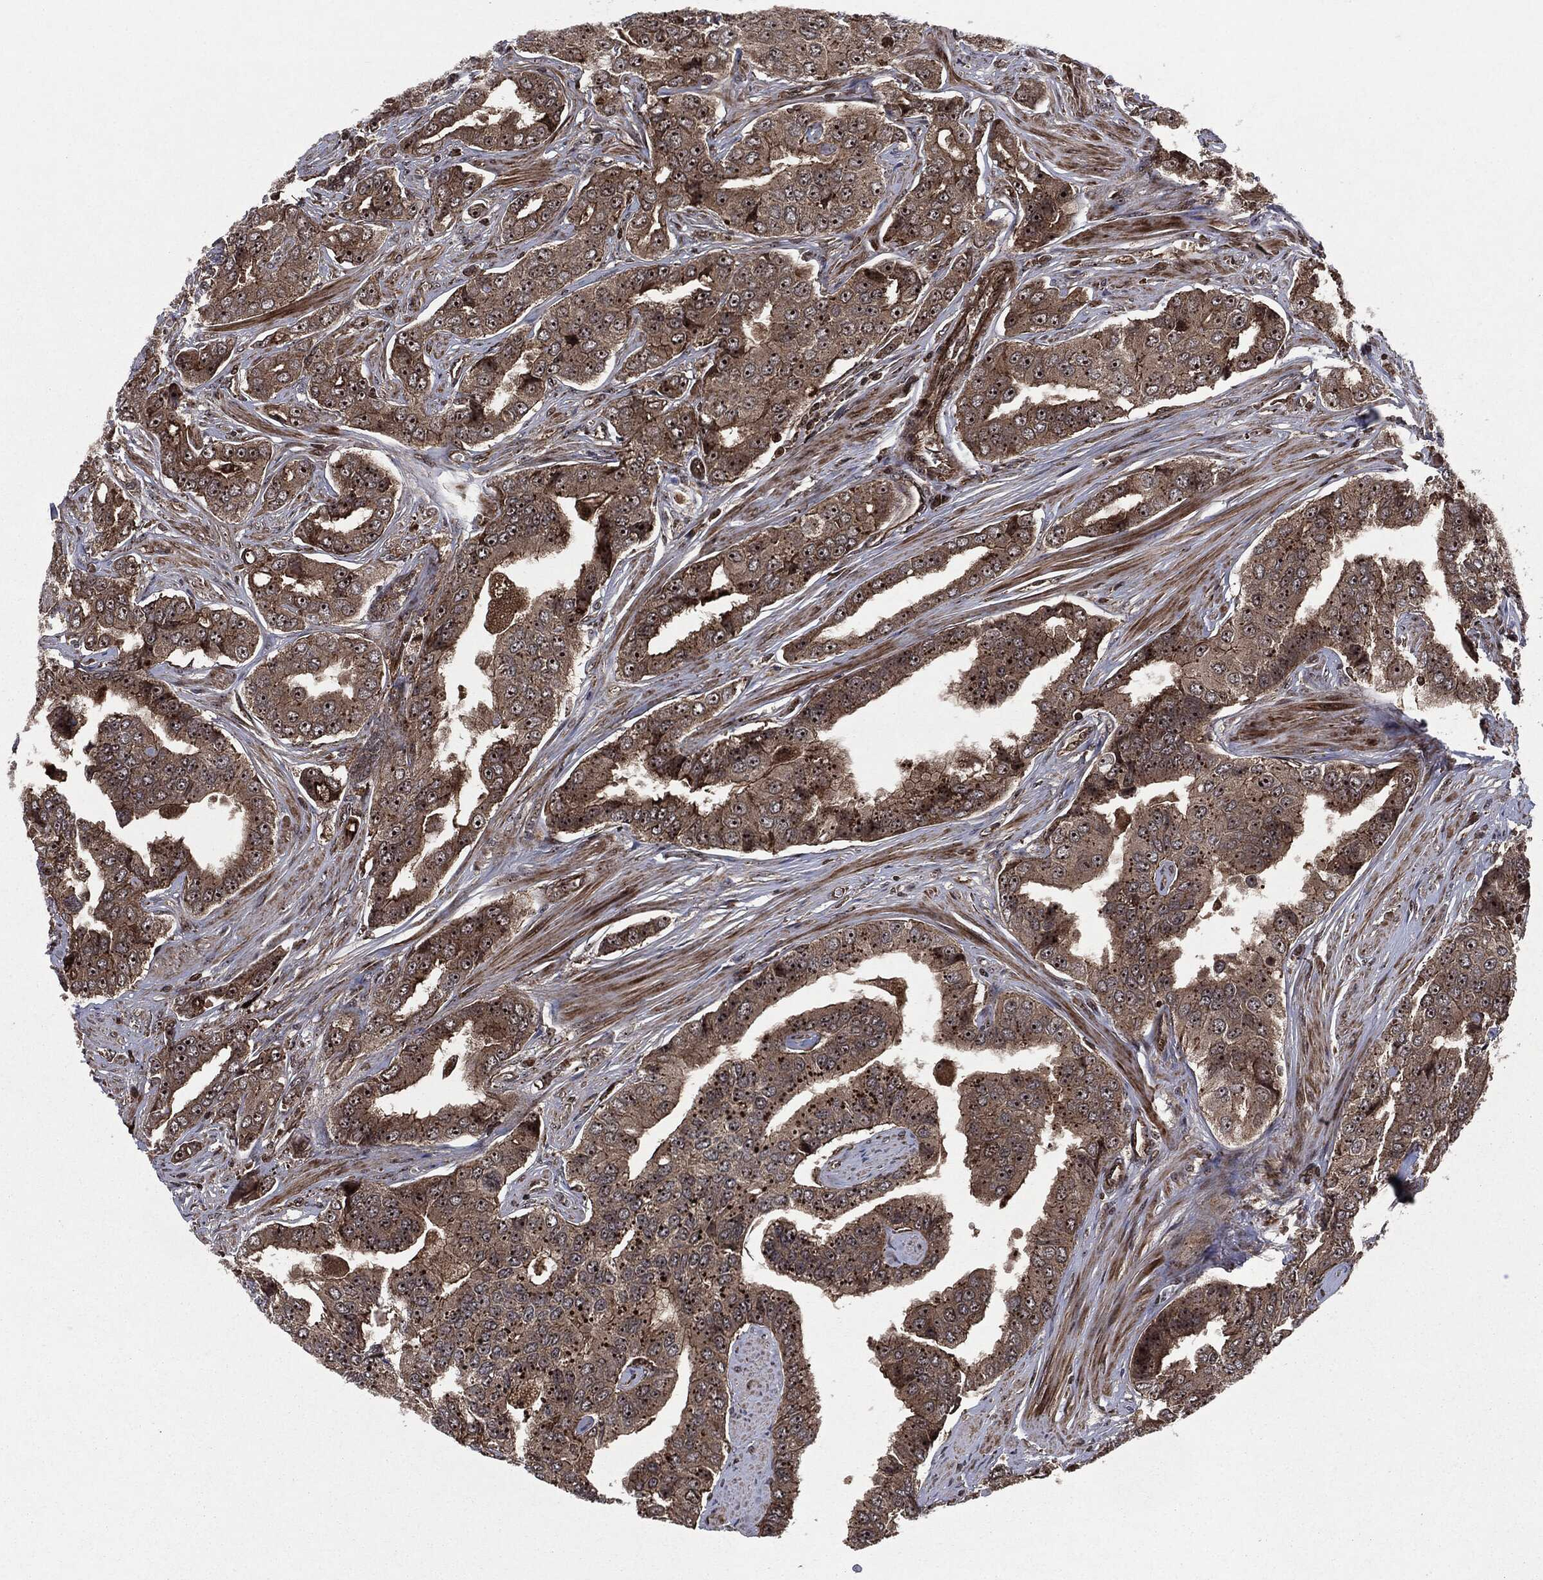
{"staining": {"intensity": "strong", "quantity": ">75%", "location": "cytoplasmic/membranous,nuclear"}, "tissue": "prostate cancer", "cell_type": "Tumor cells", "image_type": "cancer", "snomed": [{"axis": "morphology", "description": "Adenocarcinoma, NOS"}, {"axis": "topography", "description": "Prostate and seminal vesicle, NOS"}, {"axis": "topography", "description": "Prostate"}], "caption": "Immunohistochemistry (DAB (3,3'-diaminobenzidine)) staining of human prostate adenocarcinoma exhibits strong cytoplasmic/membranous and nuclear protein expression in approximately >75% of tumor cells.", "gene": "CARD6", "patient": {"sex": "male", "age": 69}}